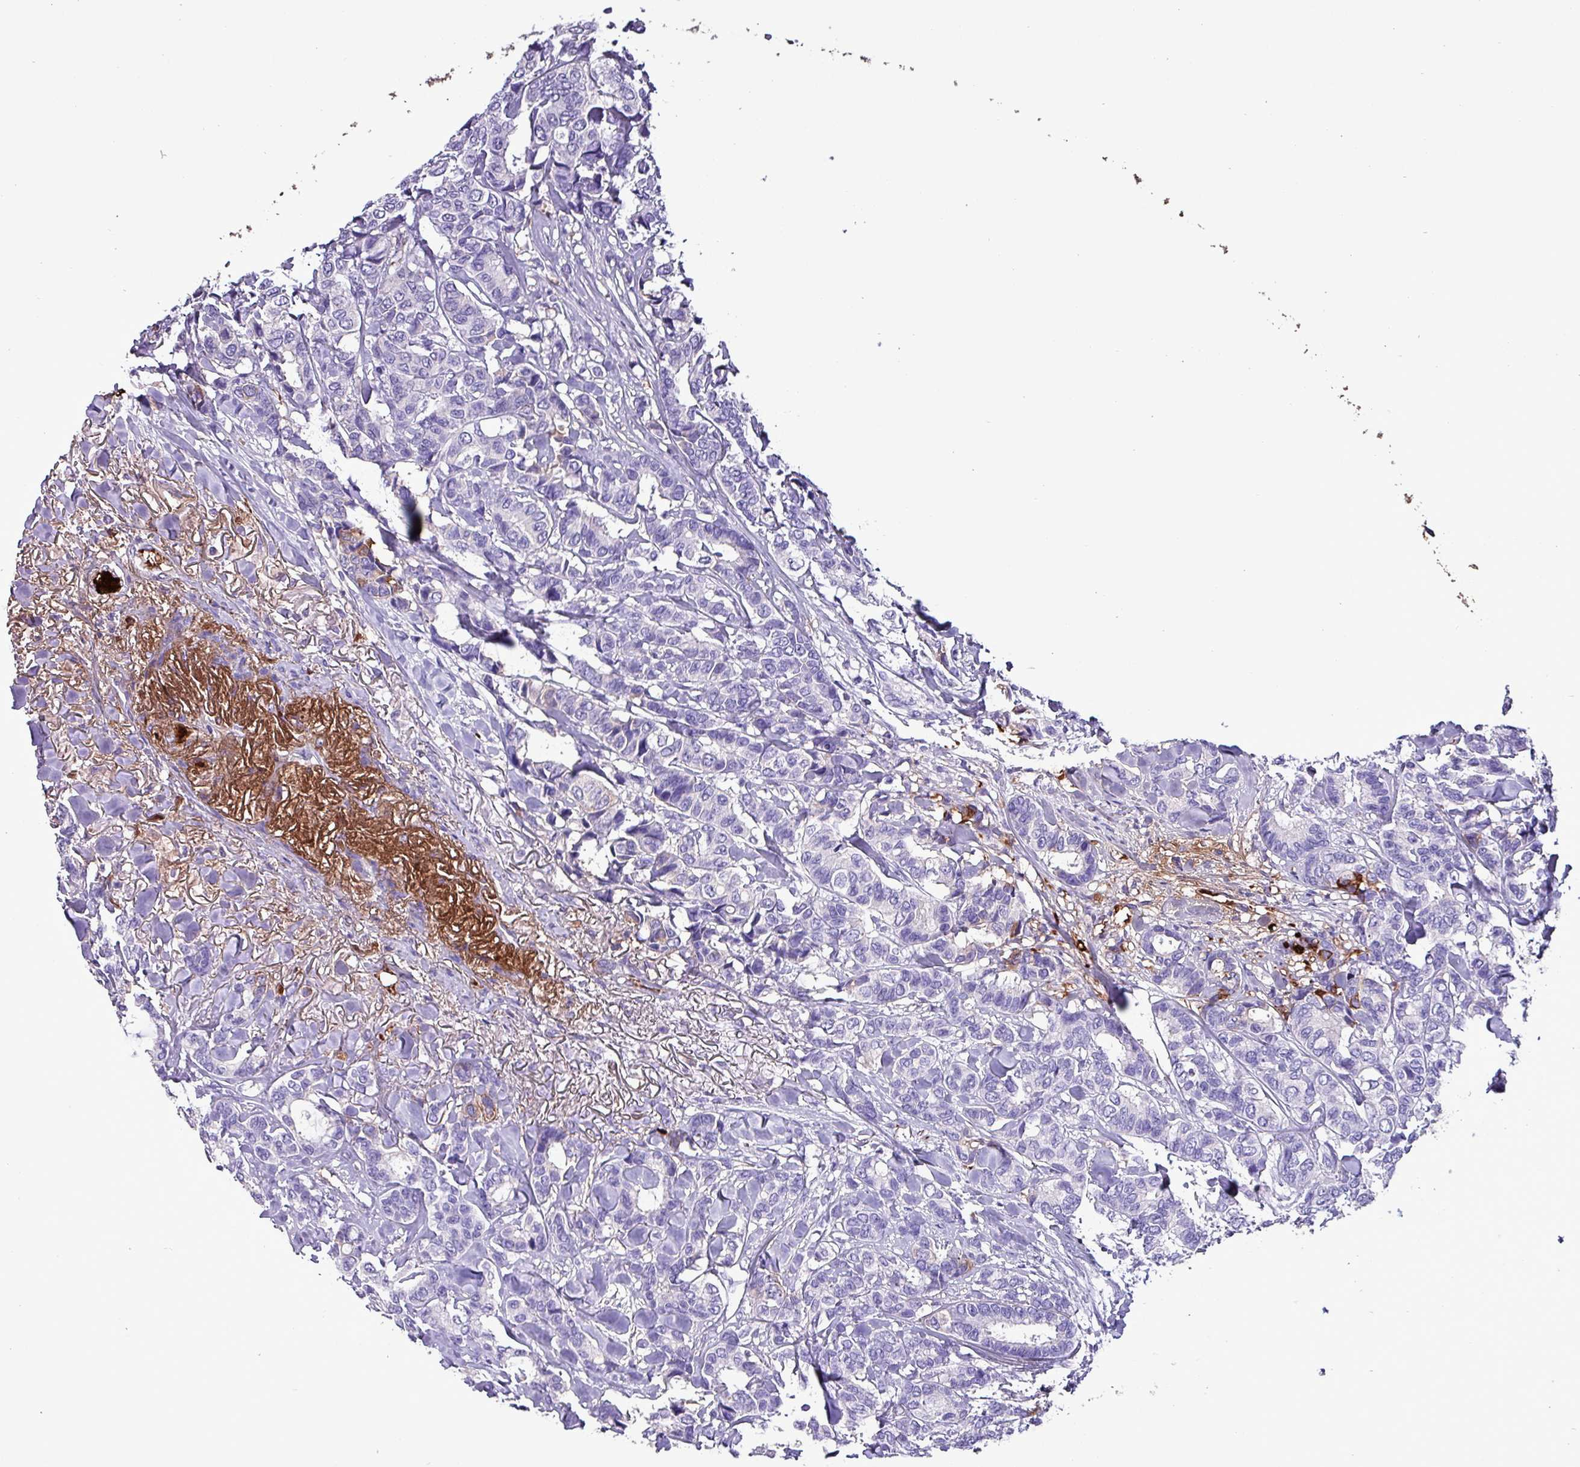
{"staining": {"intensity": "negative", "quantity": "none", "location": "none"}, "tissue": "breast cancer", "cell_type": "Tumor cells", "image_type": "cancer", "snomed": [{"axis": "morphology", "description": "Duct carcinoma"}, {"axis": "topography", "description": "Breast"}], "caption": "Immunohistochemistry of human breast cancer exhibits no staining in tumor cells. (IHC, brightfield microscopy, high magnification).", "gene": "HP", "patient": {"sex": "female", "age": 87}}